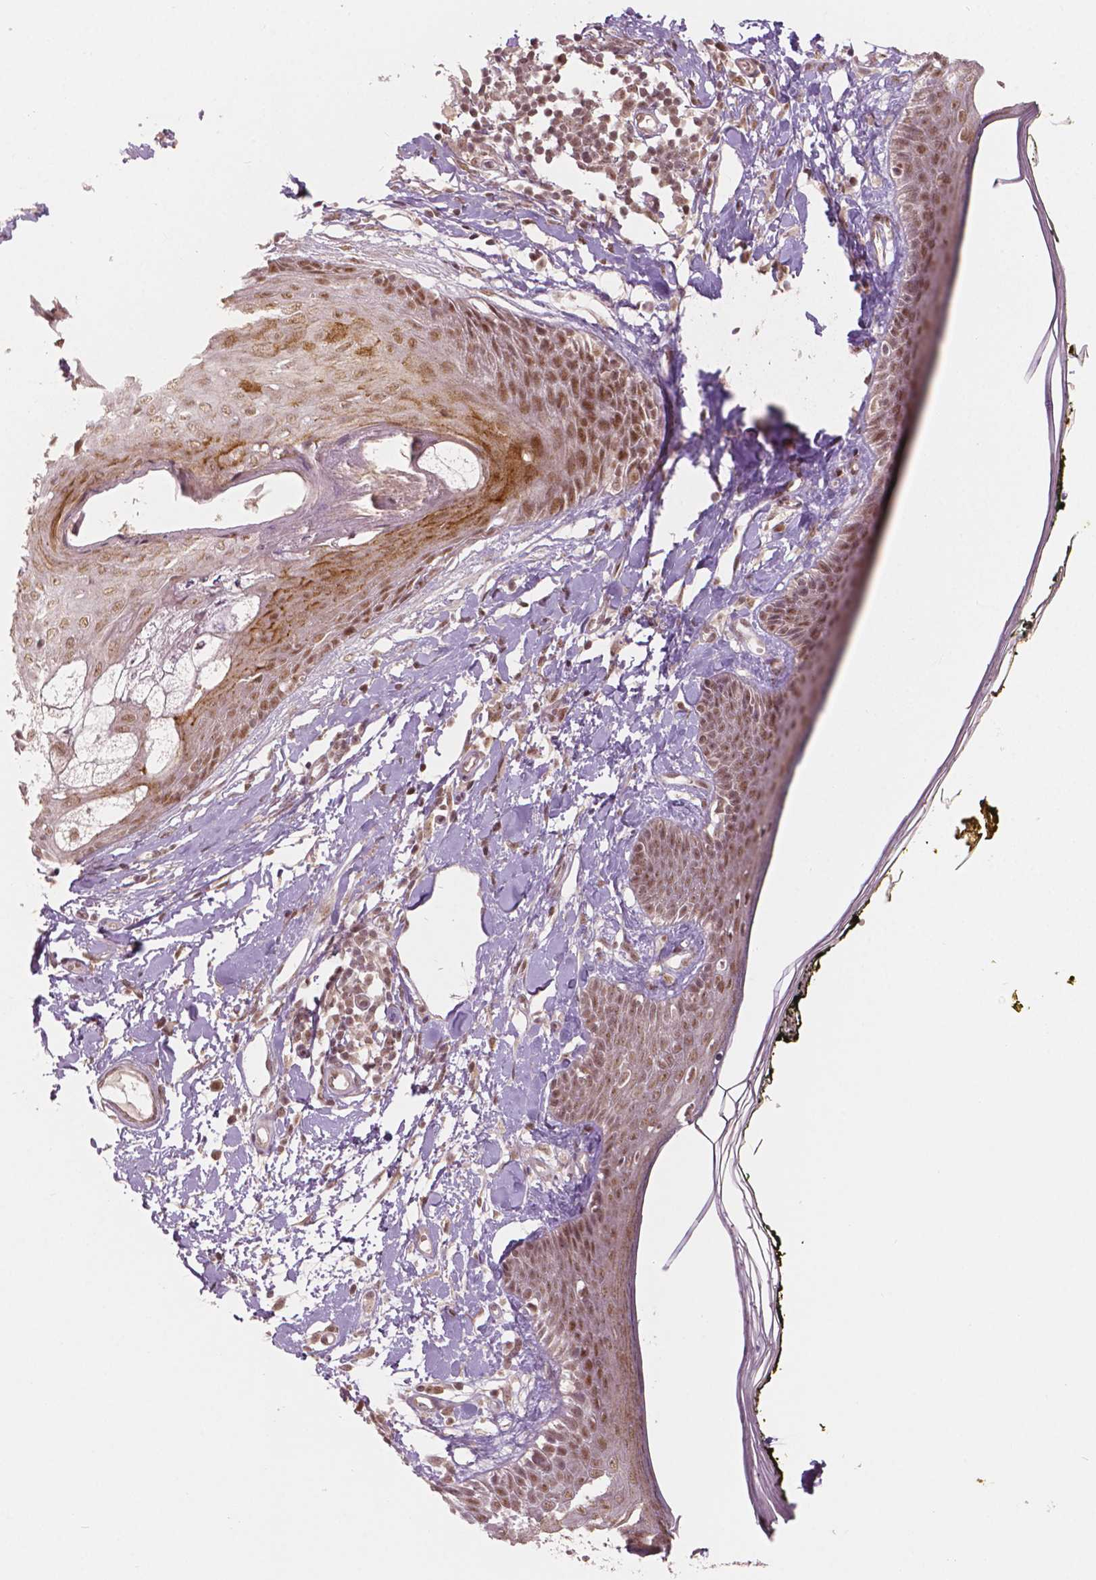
{"staining": {"intensity": "weak", "quantity": ">75%", "location": "nuclear"}, "tissue": "skin", "cell_type": "Fibroblasts", "image_type": "normal", "snomed": [{"axis": "morphology", "description": "Normal tissue, NOS"}, {"axis": "topography", "description": "Skin"}], "caption": "Immunohistochemical staining of normal human skin shows low levels of weak nuclear expression in approximately >75% of fibroblasts.", "gene": "NSD2", "patient": {"sex": "male", "age": 76}}